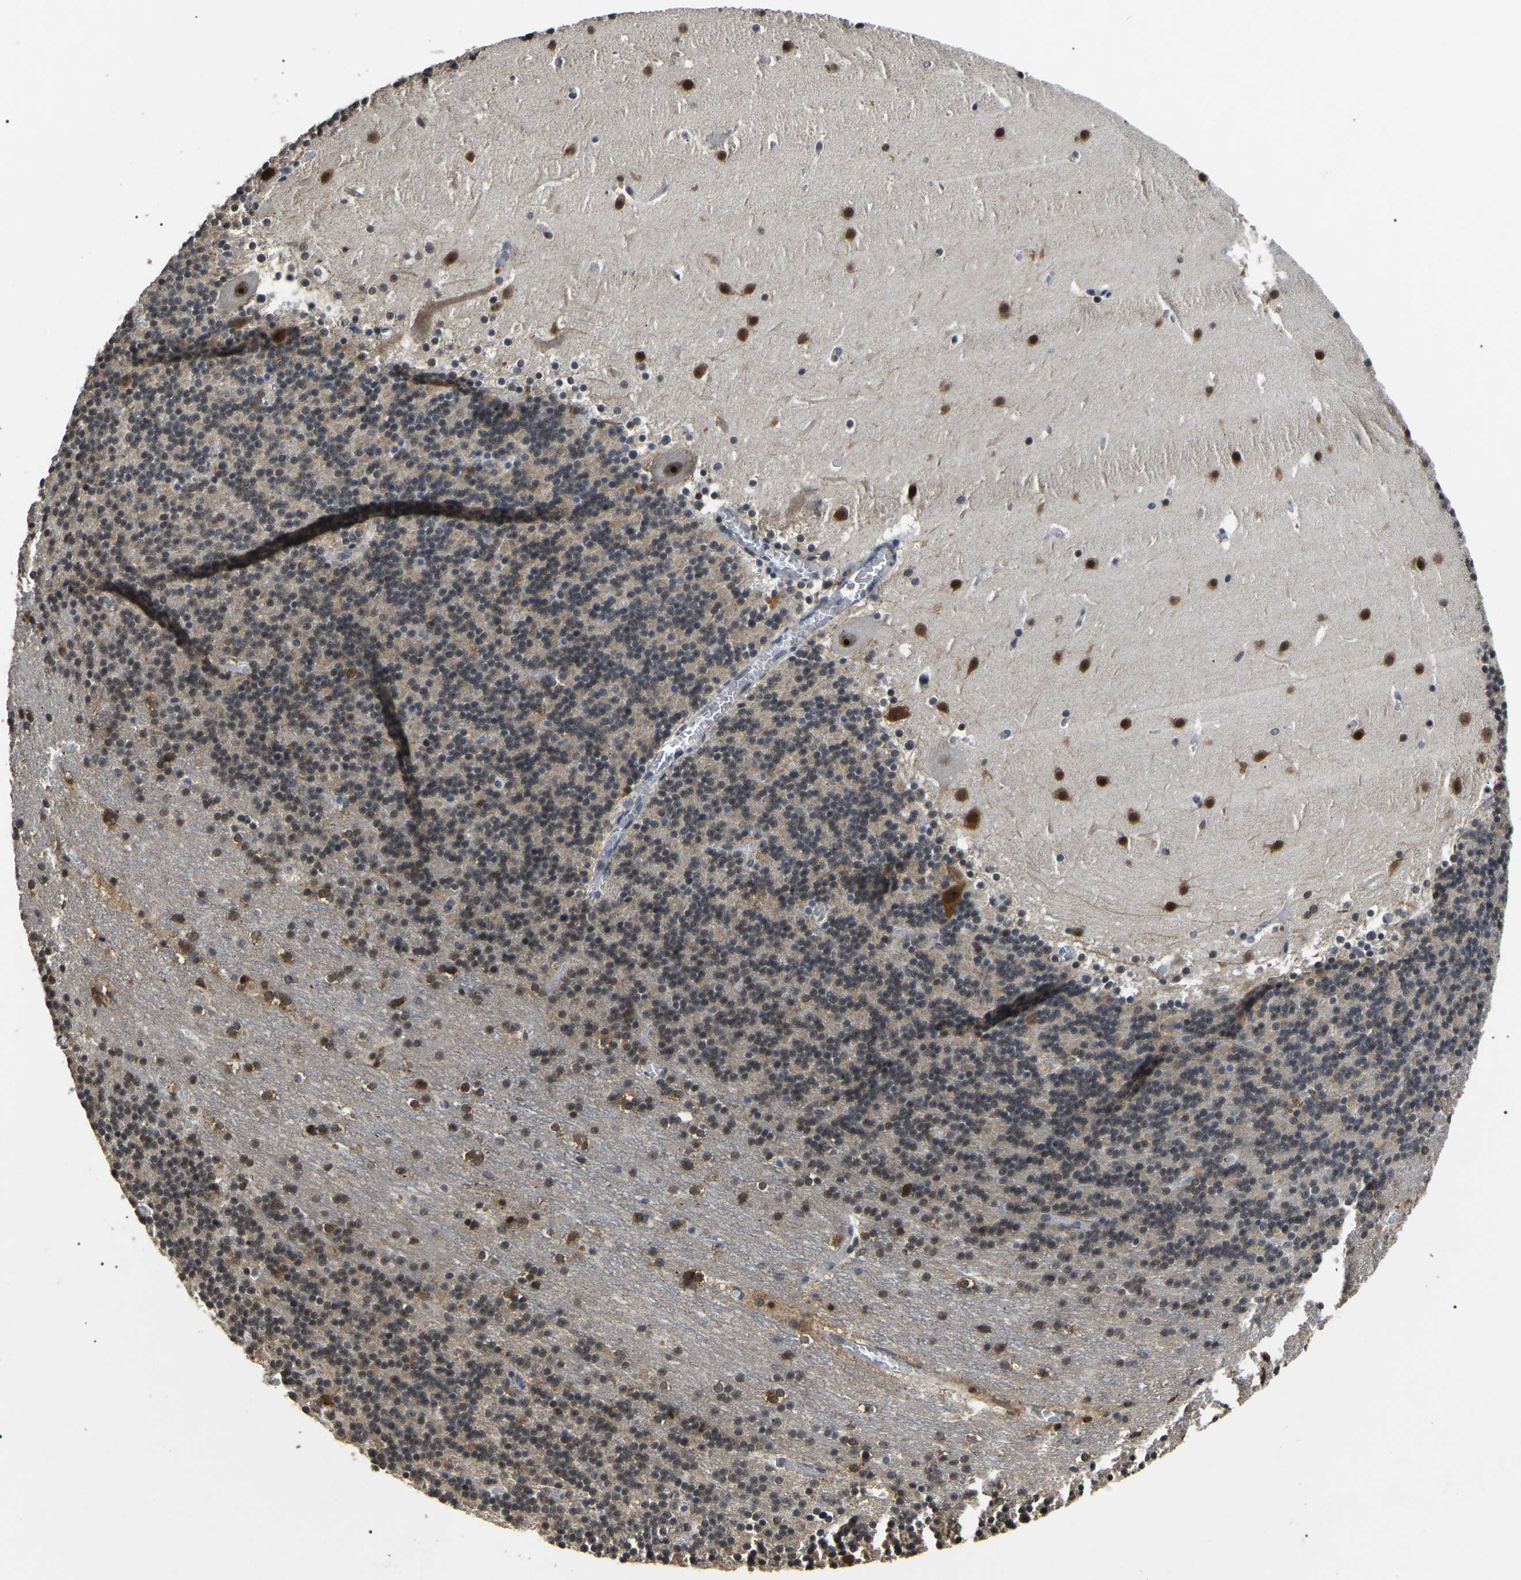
{"staining": {"intensity": "moderate", "quantity": "<25%", "location": "cytoplasmic/membranous"}, "tissue": "cerebellum", "cell_type": "Cells in granular layer", "image_type": "normal", "snomed": [{"axis": "morphology", "description": "Normal tissue, NOS"}, {"axis": "topography", "description": "Cerebellum"}], "caption": "Protein expression by immunohistochemistry (IHC) demonstrates moderate cytoplasmic/membranous staining in approximately <25% of cells in granular layer in benign cerebellum.", "gene": "PPM1E", "patient": {"sex": "male", "age": 45}}